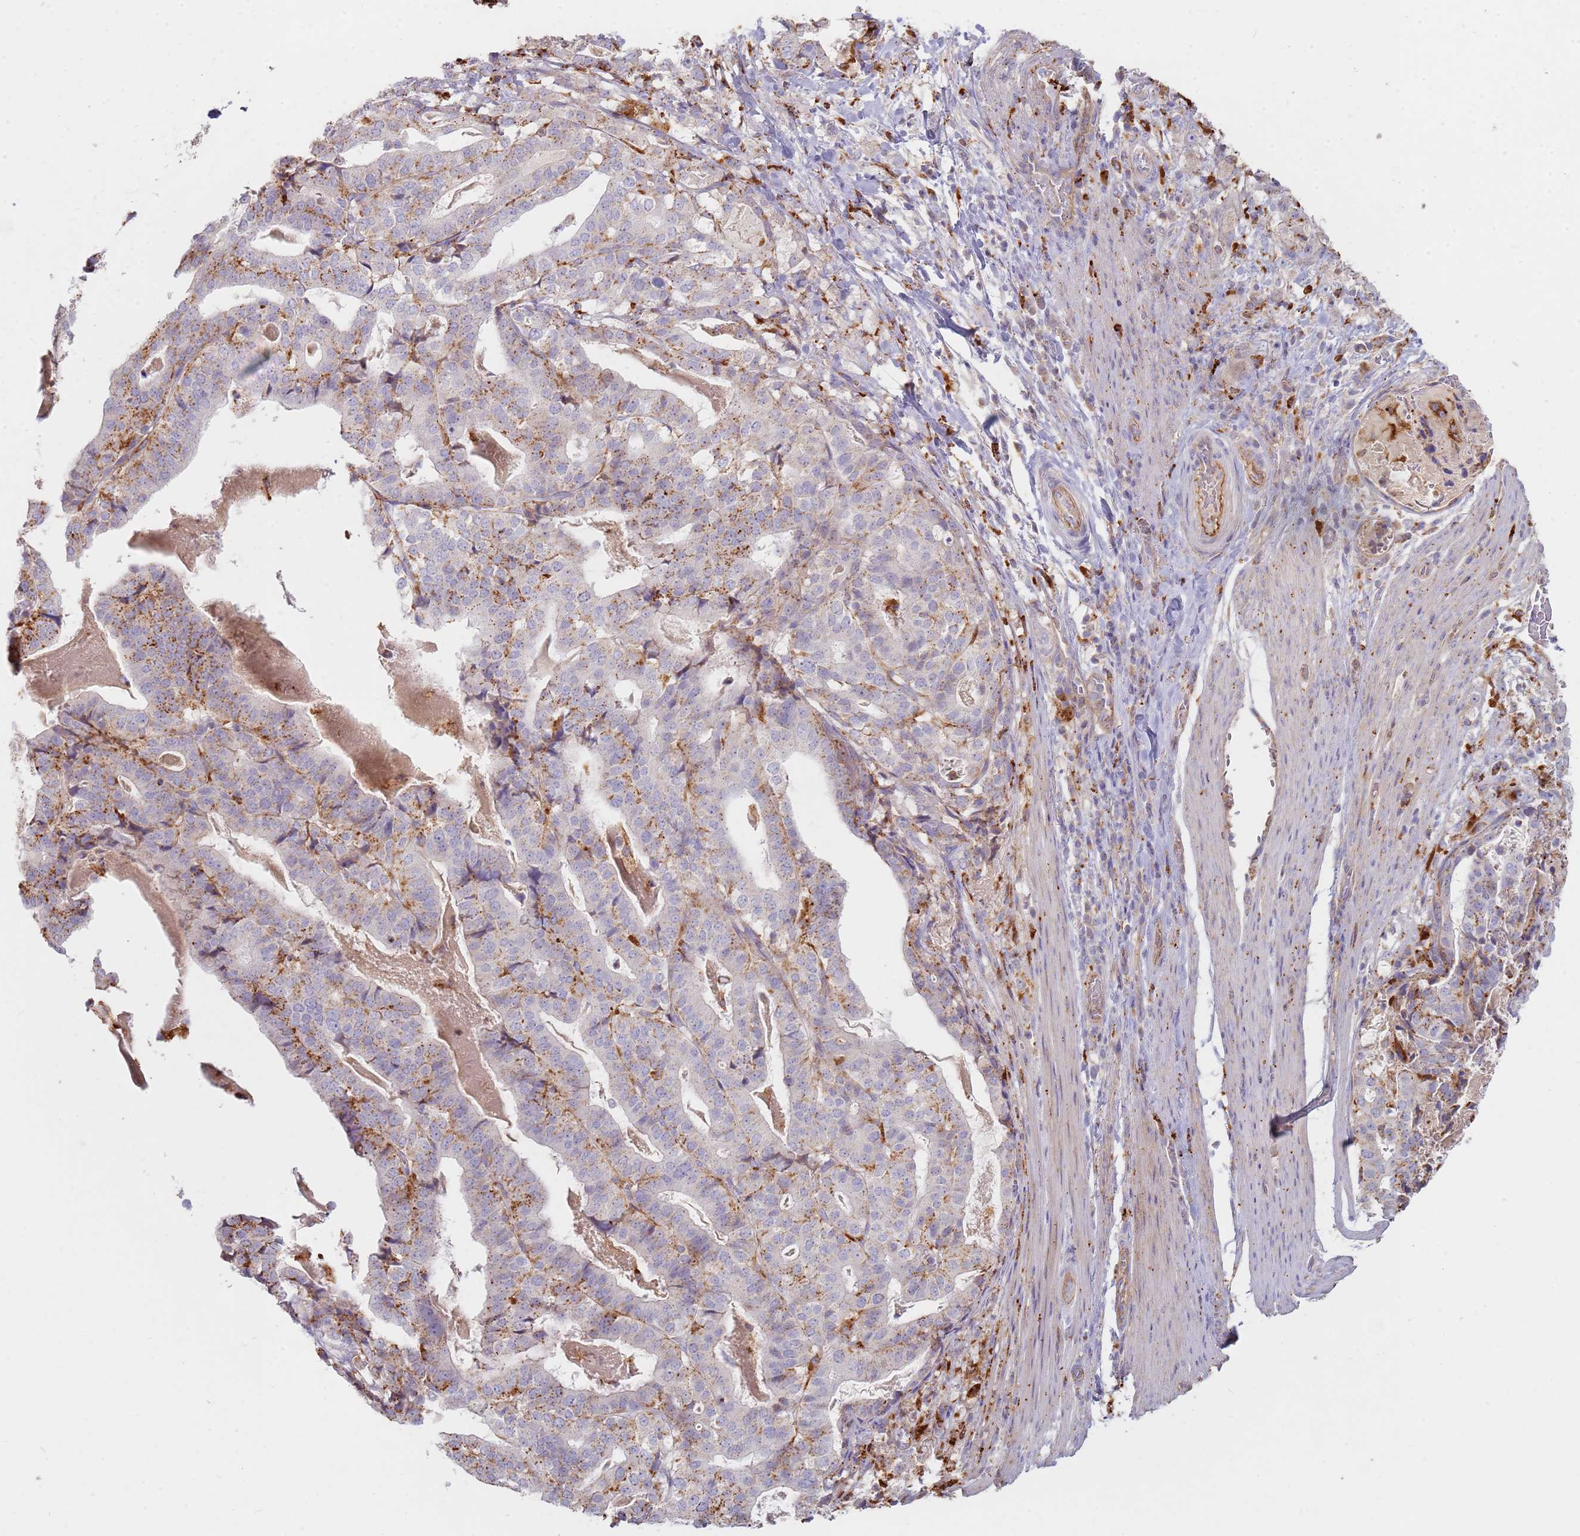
{"staining": {"intensity": "moderate", "quantity": "<25%", "location": "cytoplasmic/membranous"}, "tissue": "stomach cancer", "cell_type": "Tumor cells", "image_type": "cancer", "snomed": [{"axis": "morphology", "description": "Adenocarcinoma, NOS"}, {"axis": "topography", "description": "Stomach"}], "caption": "Immunohistochemistry (IHC) (DAB) staining of human stomach adenocarcinoma shows moderate cytoplasmic/membranous protein expression in about <25% of tumor cells.", "gene": "TMEM229B", "patient": {"sex": "male", "age": 48}}